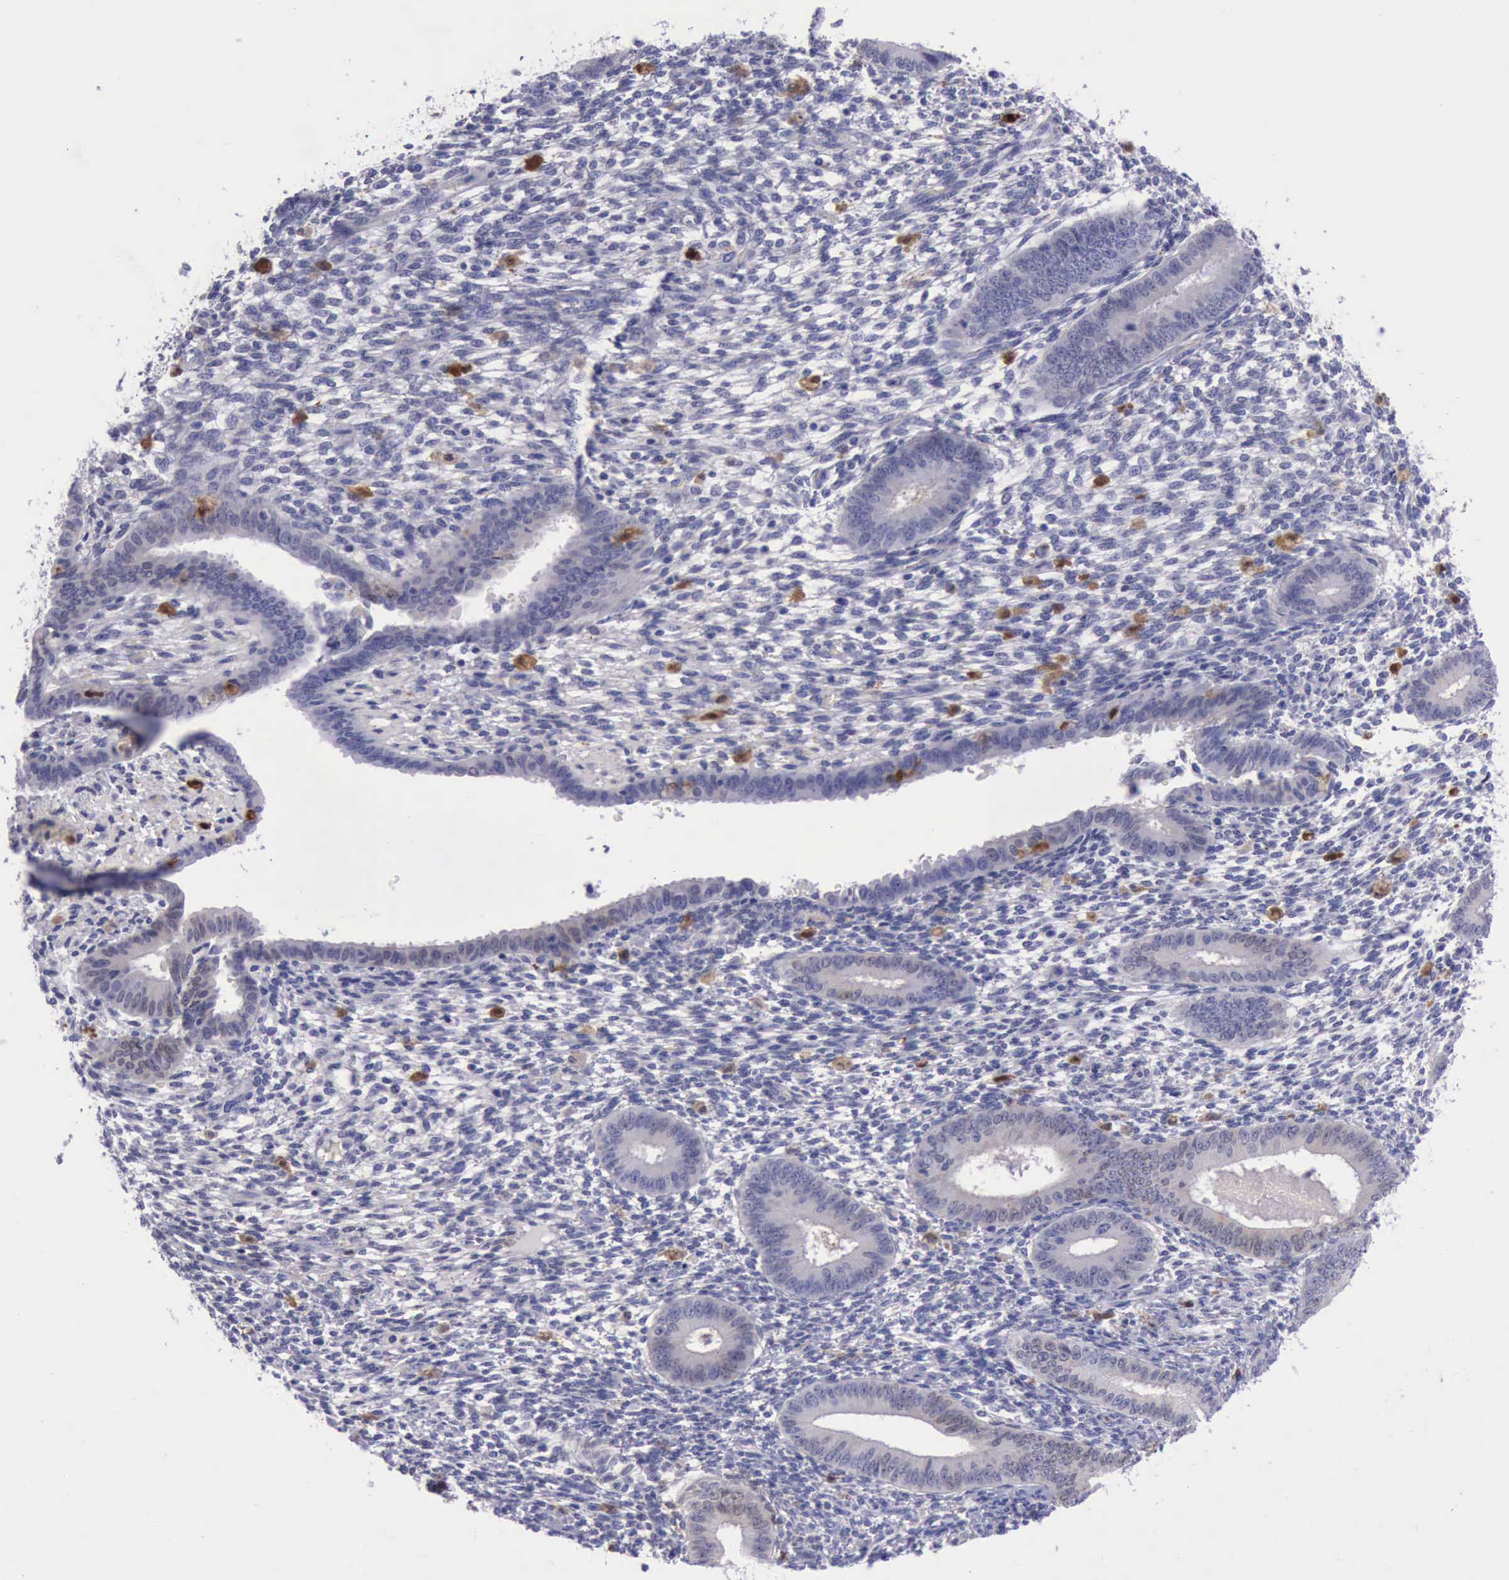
{"staining": {"intensity": "moderate", "quantity": "<25%", "location": "cytoplasmic/membranous,nuclear"}, "tissue": "endometrium", "cell_type": "Cells in endometrial stroma", "image_type": "normal", "snomed": [{"axis": "morphology", "description": "Normal tissue, NOS"}, {"axis": "topography", "description": "Endometrium"}], "caption": "Moderate cytoplasmic/membranous,nuclear staining for a protein is identified in about <25% of cells in endometrial stroma of benign endometrium using IHC.", "gene": "TYMP", "patient": {"sex": "female", "age": 42}}